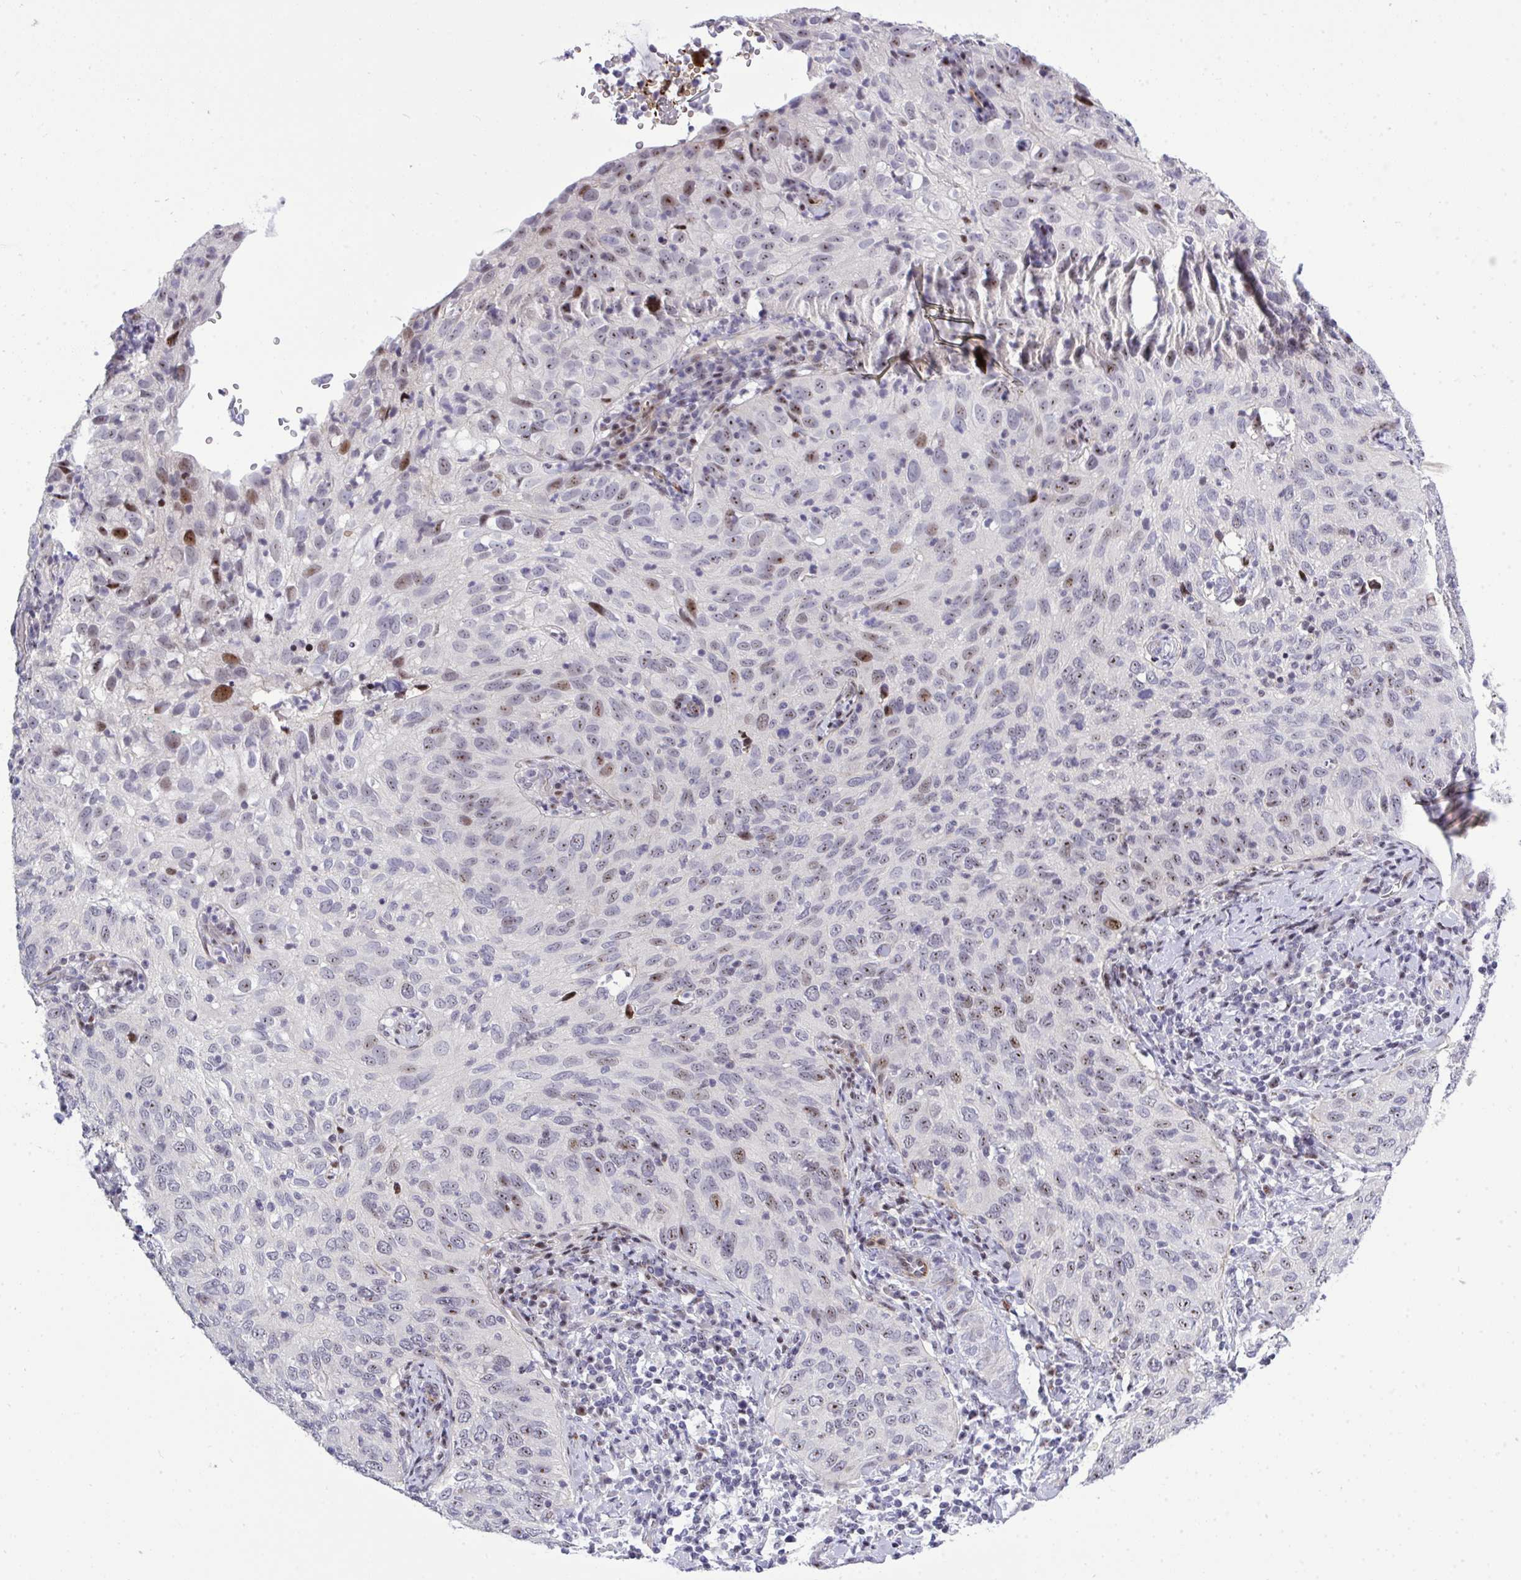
{"staining": {"intensity": "weak", "quantity": "25%-75%", "location": "nuclear"}, "tissue": "cervical cancer", "cell_type": "Tumor cells", "image_type": "cancer", "snomed": [{"axis": "morphology", "description": "Squamous cell carcinoma, NOS"}, {"axis": "topography", "description": "Cervix"}], "caption": "Weak nuclear staining is identified in about 25%-75% of tumor cells in cervical squamous cell carcinoma.", "gene": "PLPPR3", "patient": {"sex": "female", "age": 52}}